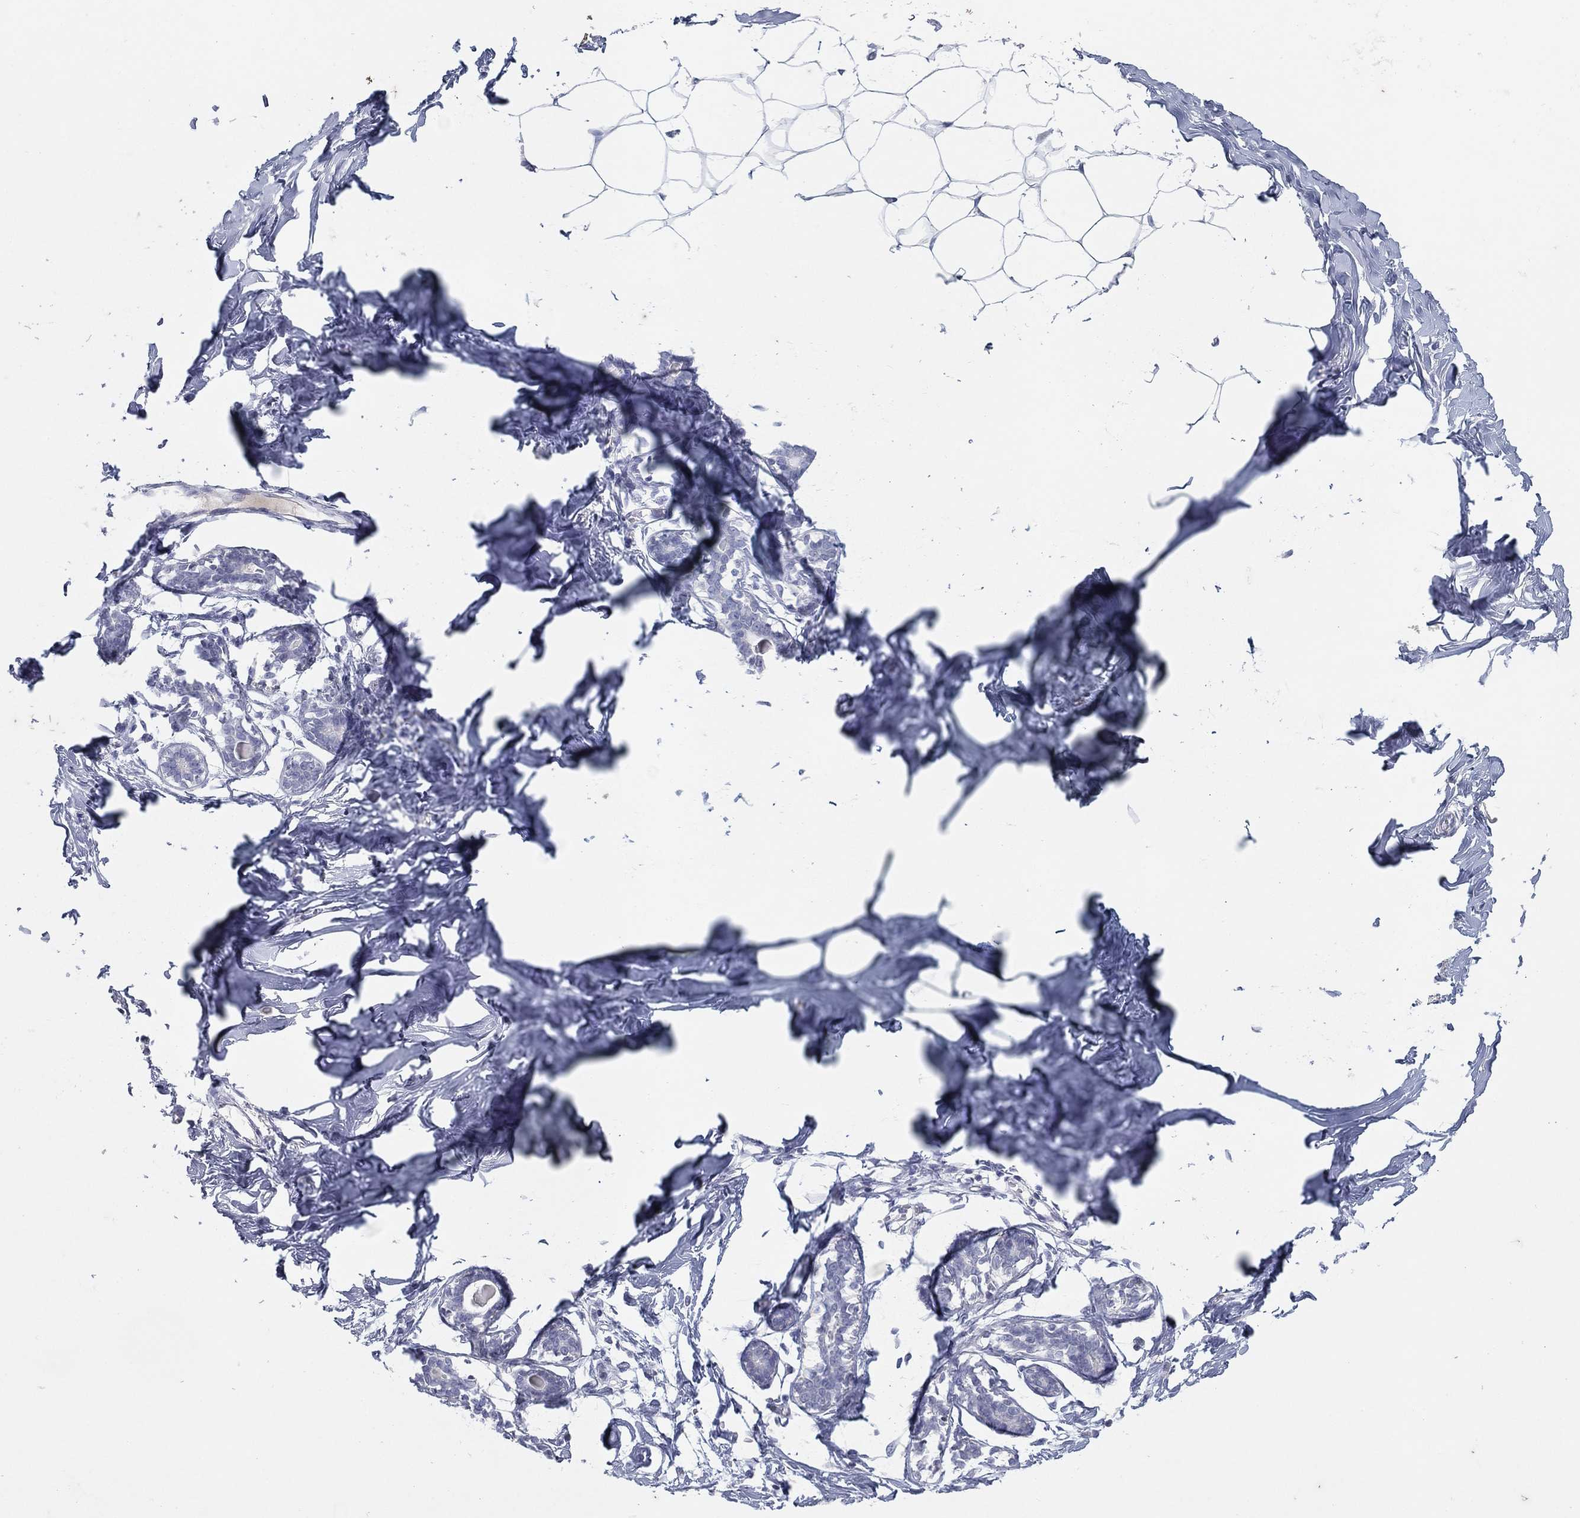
{"staining": {"intensity": "negative", "quantity": "none", "location": "none"}, "tissue": "breast", "cell_type": "Adipocytes", "image_type": "normal", "snomed": [{"axis": "morphology", "description": "Normal tissue, NOS"}, {"axis": "morphology", "description": "Lobular carcinoma, in situ"}, {"axis": "topography", "description": "Breast"}], "caption": "This is an immunohistochemistry photomicrograph of normal breast. There is no expression in adipocytes.", "gene": "CPT1B", "patient": {"sex": "female", "age": 35}}